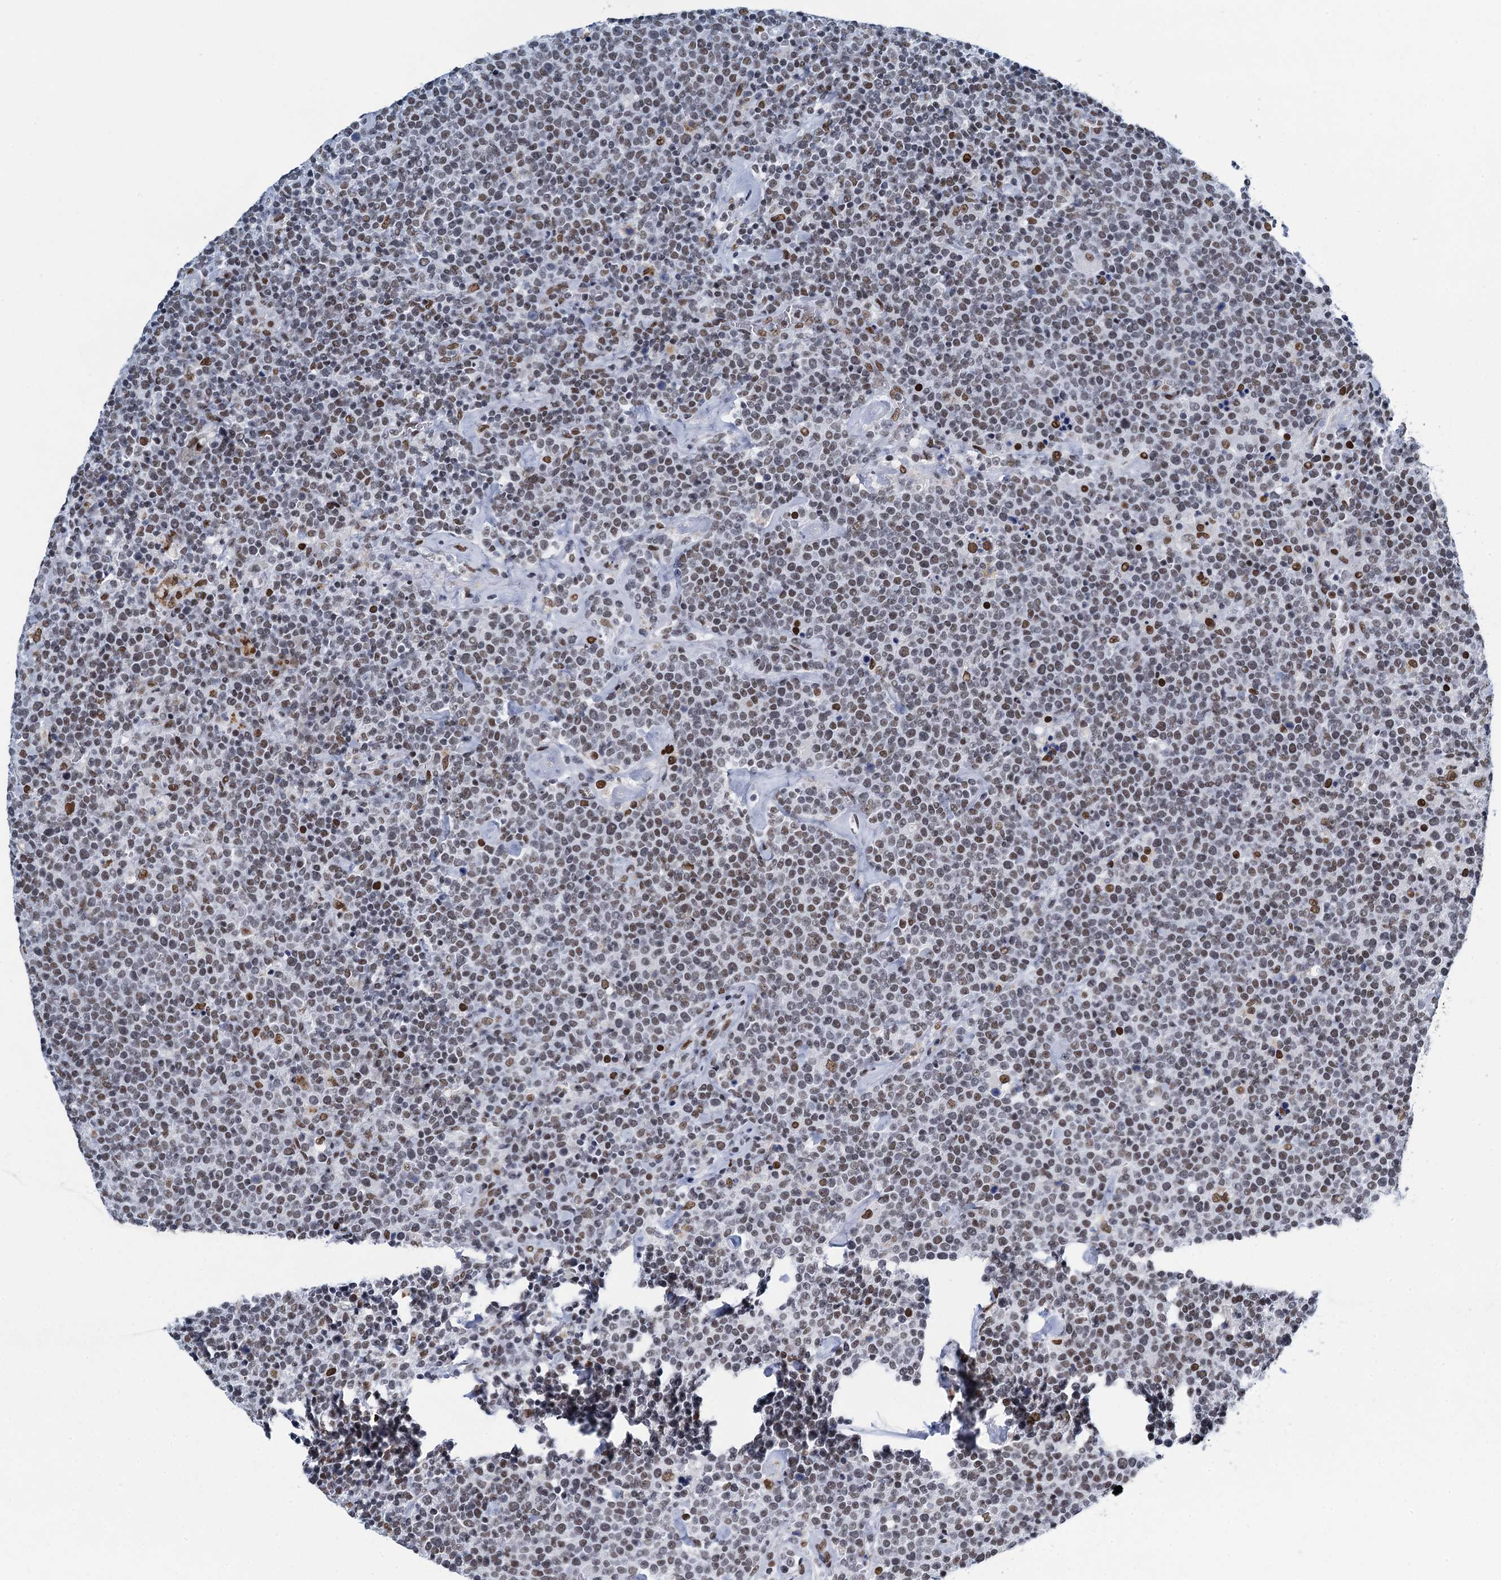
{"staining": {"intensity": "weak", "quantity": ">75%", "location": "nuclear"}, "tissue": "lymphoma", "cell_type": "Tumor cells", "image_type": "cancer", "snomed": [{"axis": "morphology", "description": "Malignant lymphoma, non-Hodgkin's type, High grade"}, {"axis": "topography", "description": "Lymph node"}], "caption": "The image shows staining of high-grade malignant lymphoma, non-Hodgkin's type, revealing weak nuclear protein staining (brown color) within tumor cells. (DAB IHC with brightfield microscopy, high magnification).", "gene": "HNRNPUL2", "patient": {"sex": "male", "age": 61}}